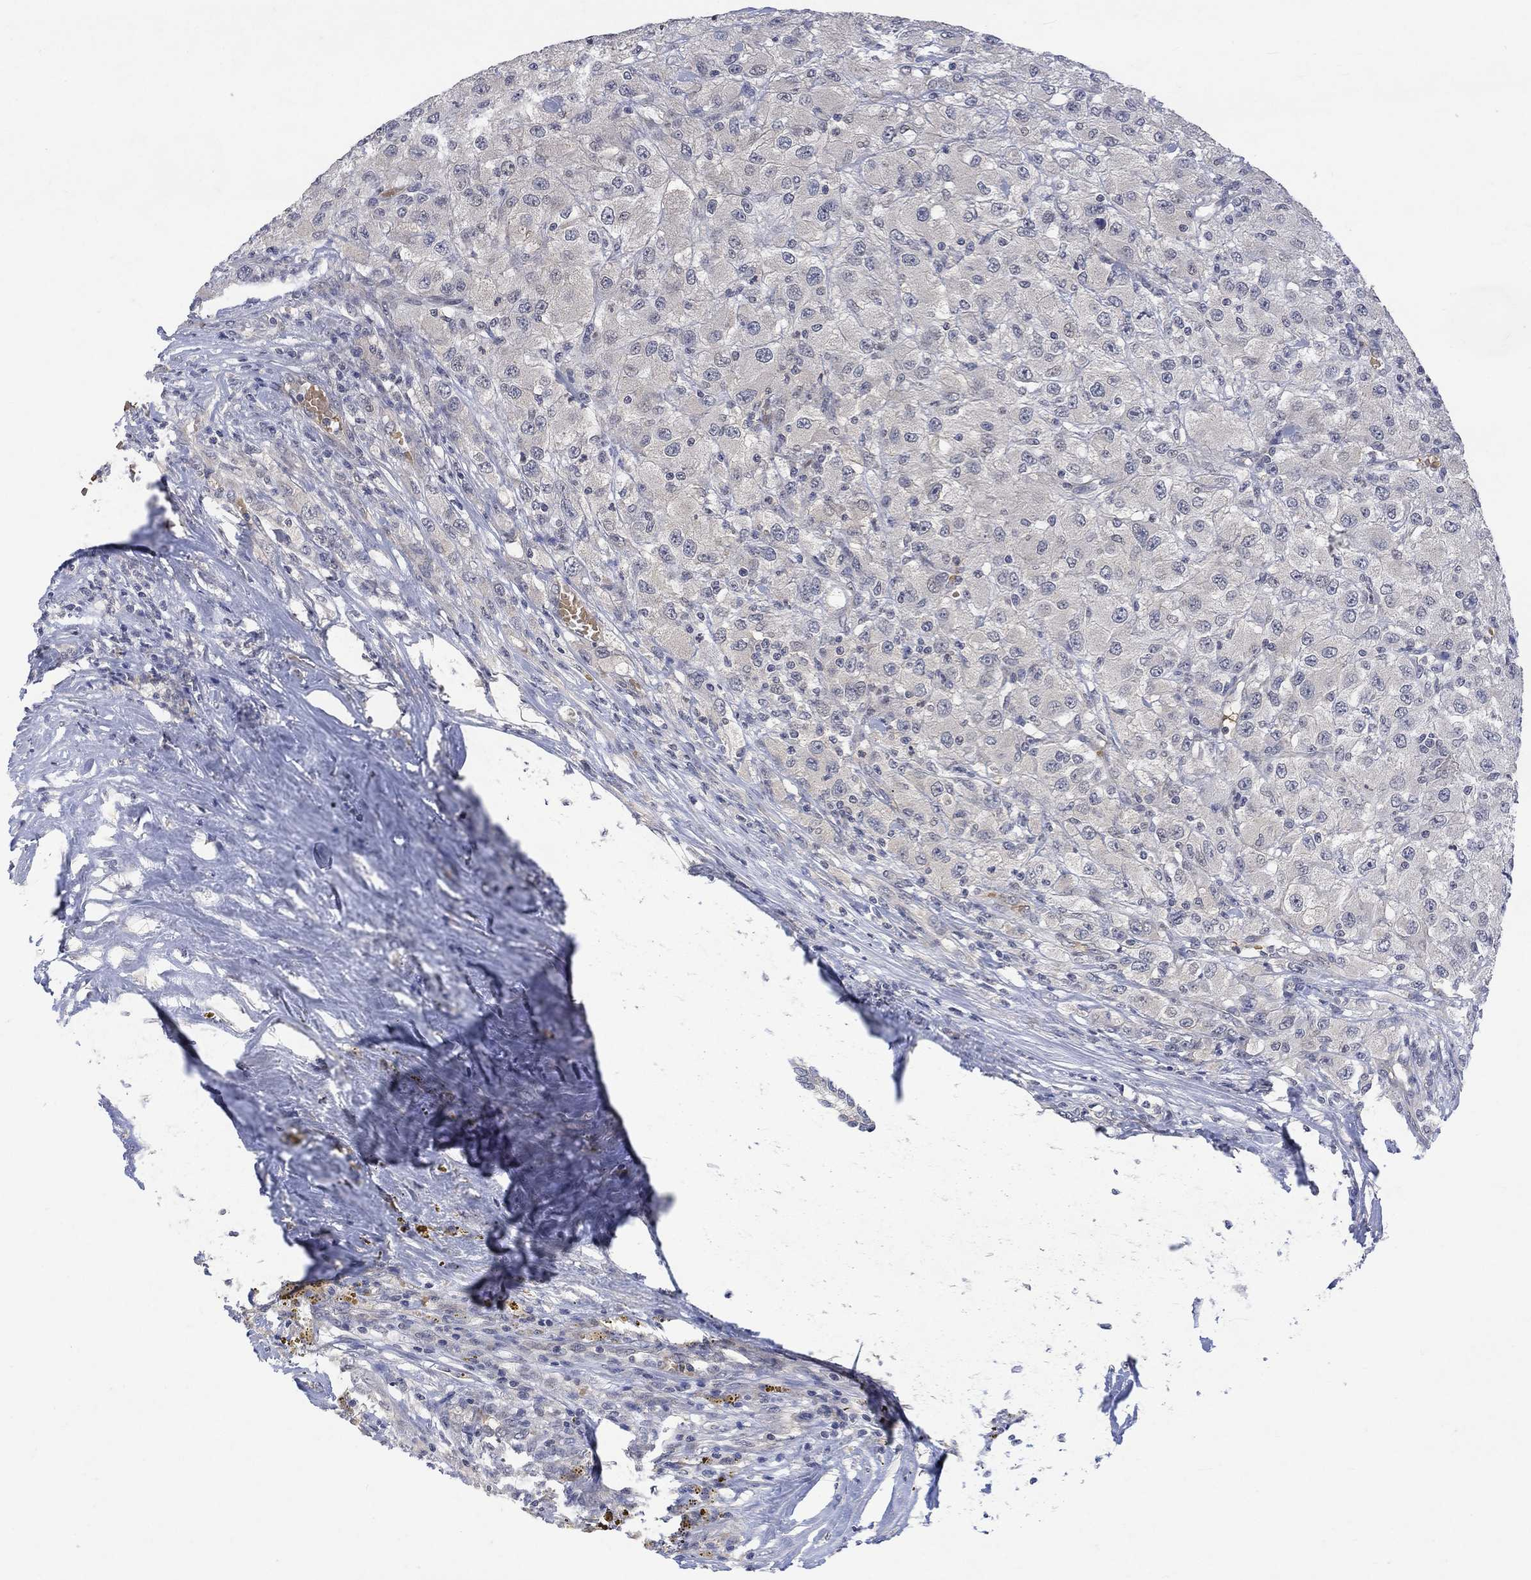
{"staining": {"intensity": "negative", "quantity": "none", "location": "none"}, "tissue": "renal cancer", "cell_type": "Tumor cells", "image_type": "cancer", "snomed": [{"axis": "morphology", "description": "Adenocarcinoma, NOS"}, {"axis": "topography", "description": "Kidney"}], "caption": "Tumor cells are negative for protein expression in human renal cancer (adenocarcinoma).", "gene": "GRIN2D", "patient": {"sex": "female", "age": 67}}